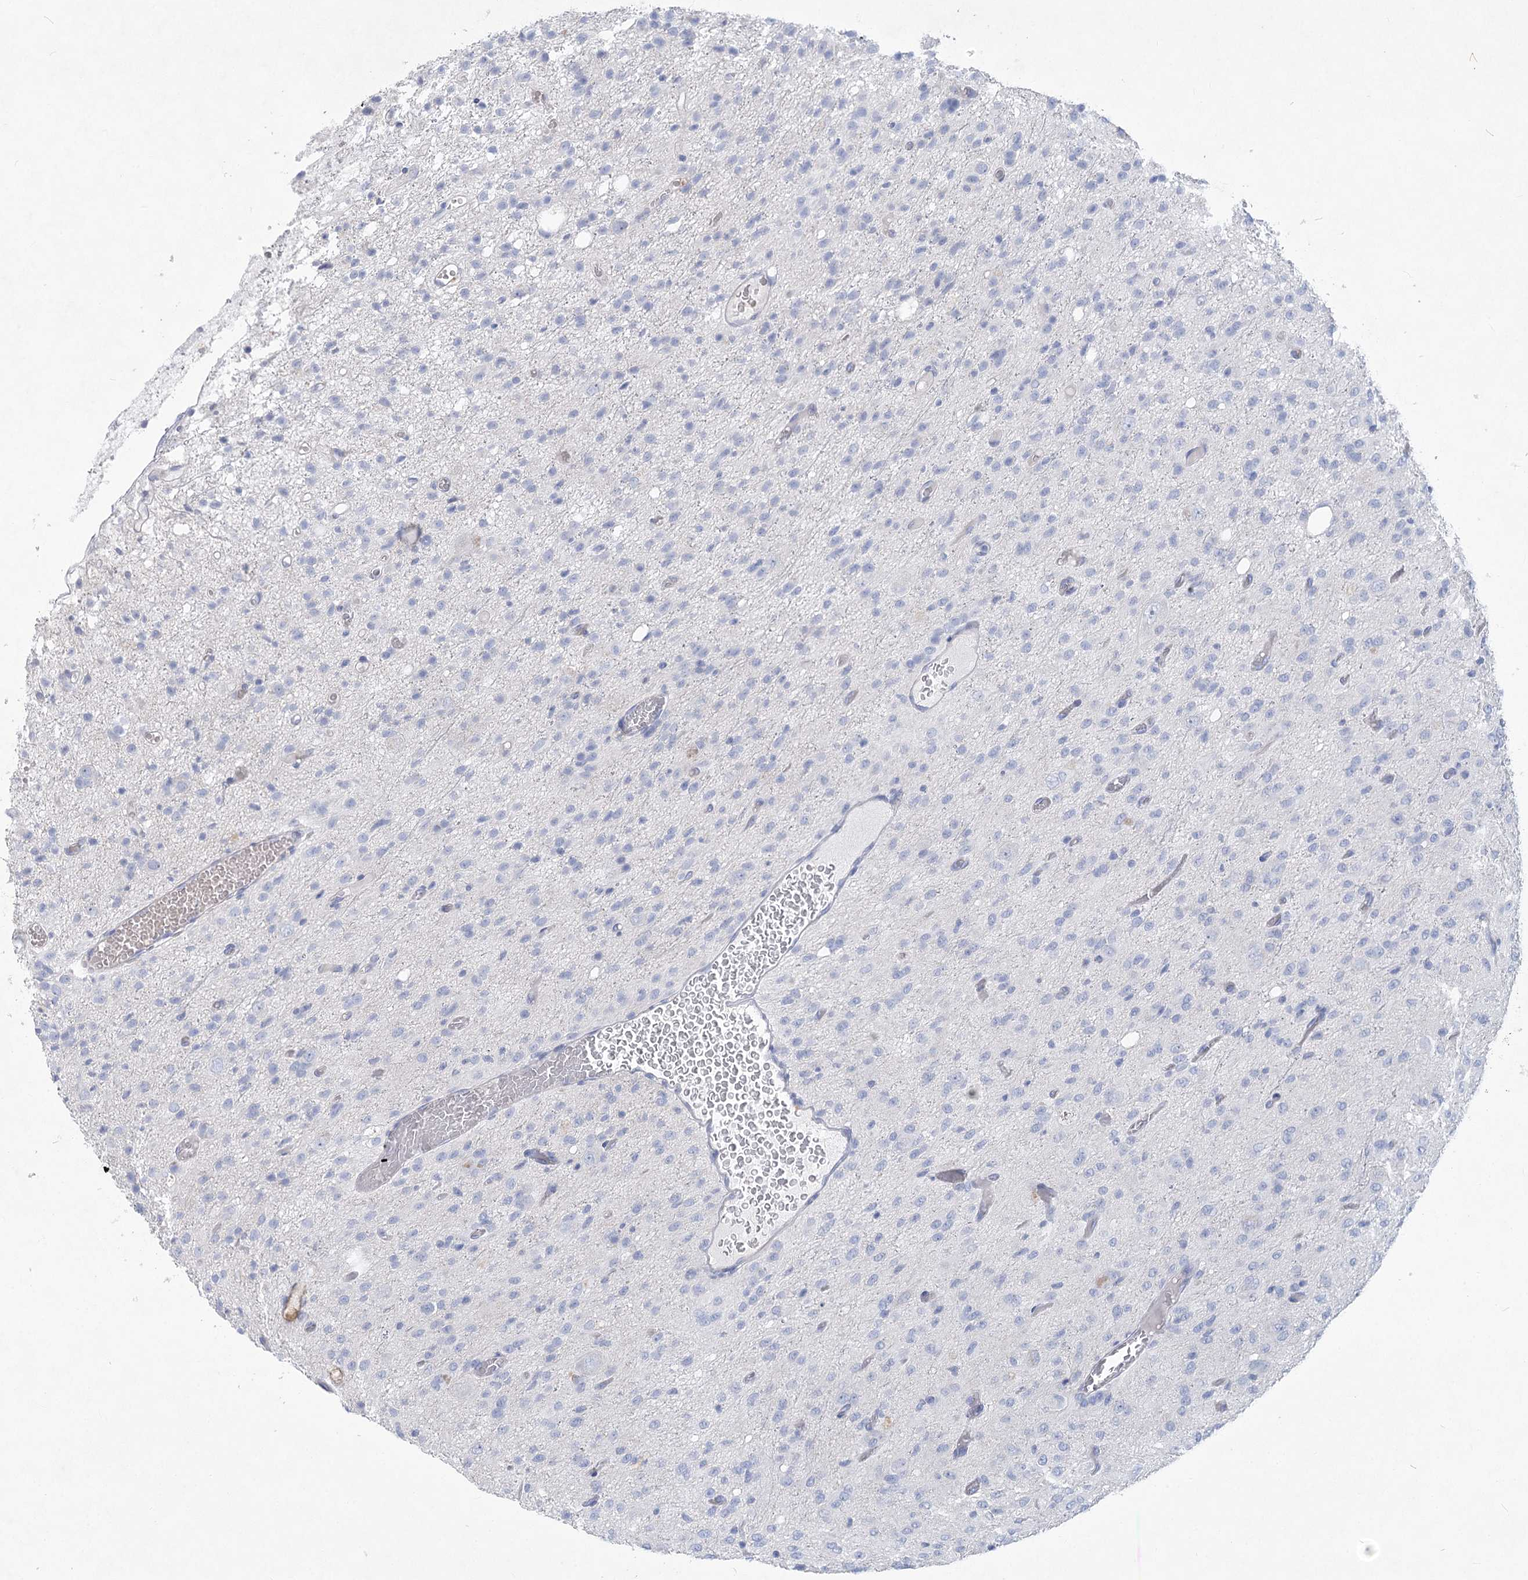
{"staining": {"intensity": "negative", "quantity": "none", "location": "none"}, "tissue": "glioma", "cell_type": "Tumor cells", "image_type": "cancer", "snomed": [{"axis": "morphology", "description": "Glioma, malignant, High grade"}, {"axis": "topography", "description": "Brain"}], "caption": "Immunohistochemistry micrograph of neoplastic tissue: human glioma stained with DAB exhibits no significant protein positivity in tumor cells.", "gene": "WDR74", "patient": {"sex": "female", "age": 59}}